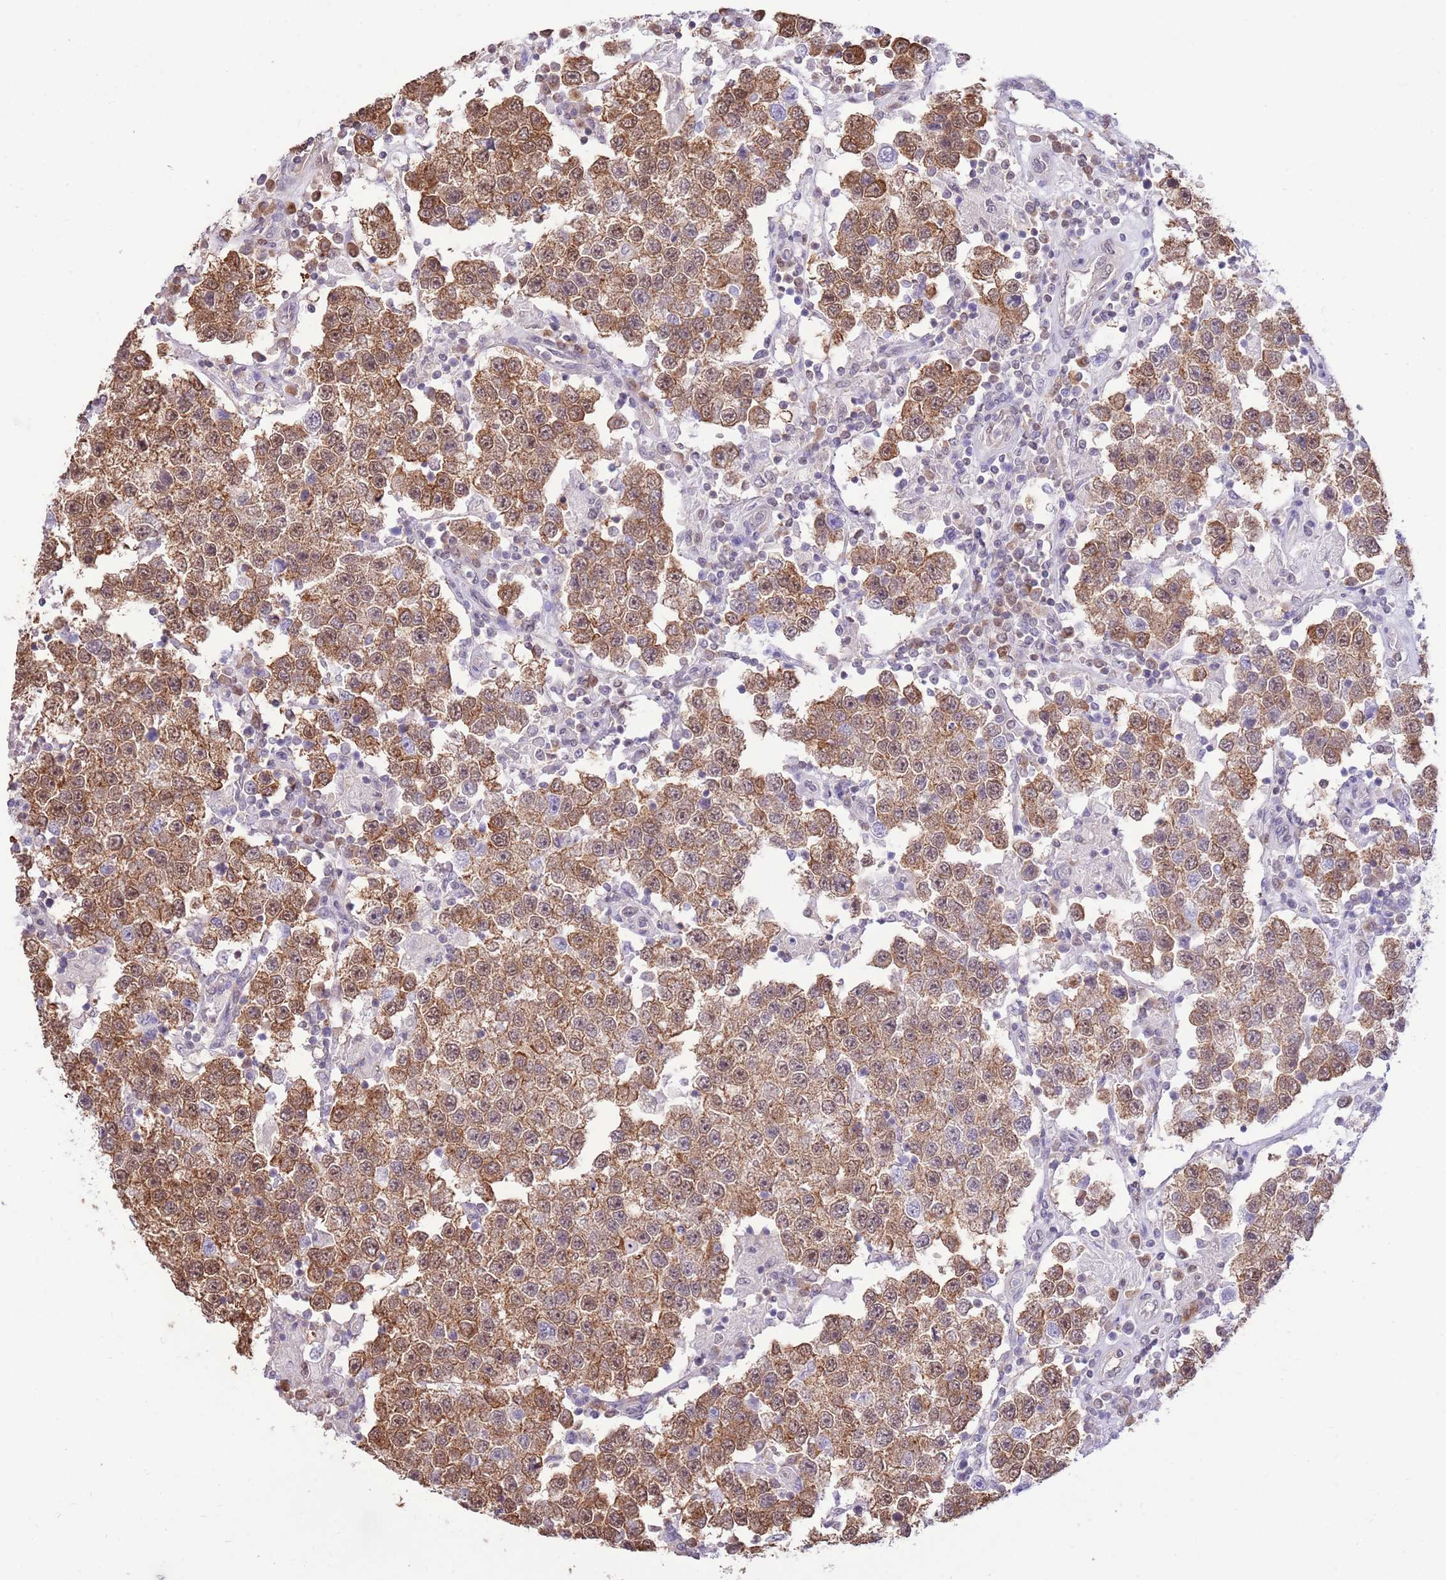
{"staining": {"intensity": "moderate", "quantity": ">75%", "location": "cytoplasmic/membranous,nuclear"}, "tissue": "testis cancer", "cell_type": "Tumor cells", "image_type": "cancer", "snomed": [{"axis": "morphology", "description": "Seminoma, NOS"}, {"axis": "topography", "description": "Testis"}], "caption": "About >75% of tumor cells in human testis seminoma demonstrate moderate cytoplasmic/membranous and nuclear protein staining as visualized by brown immunohistochemical staining.", "gene": "NSFL1C", "patient": {"sex": "male", "age": 37}}